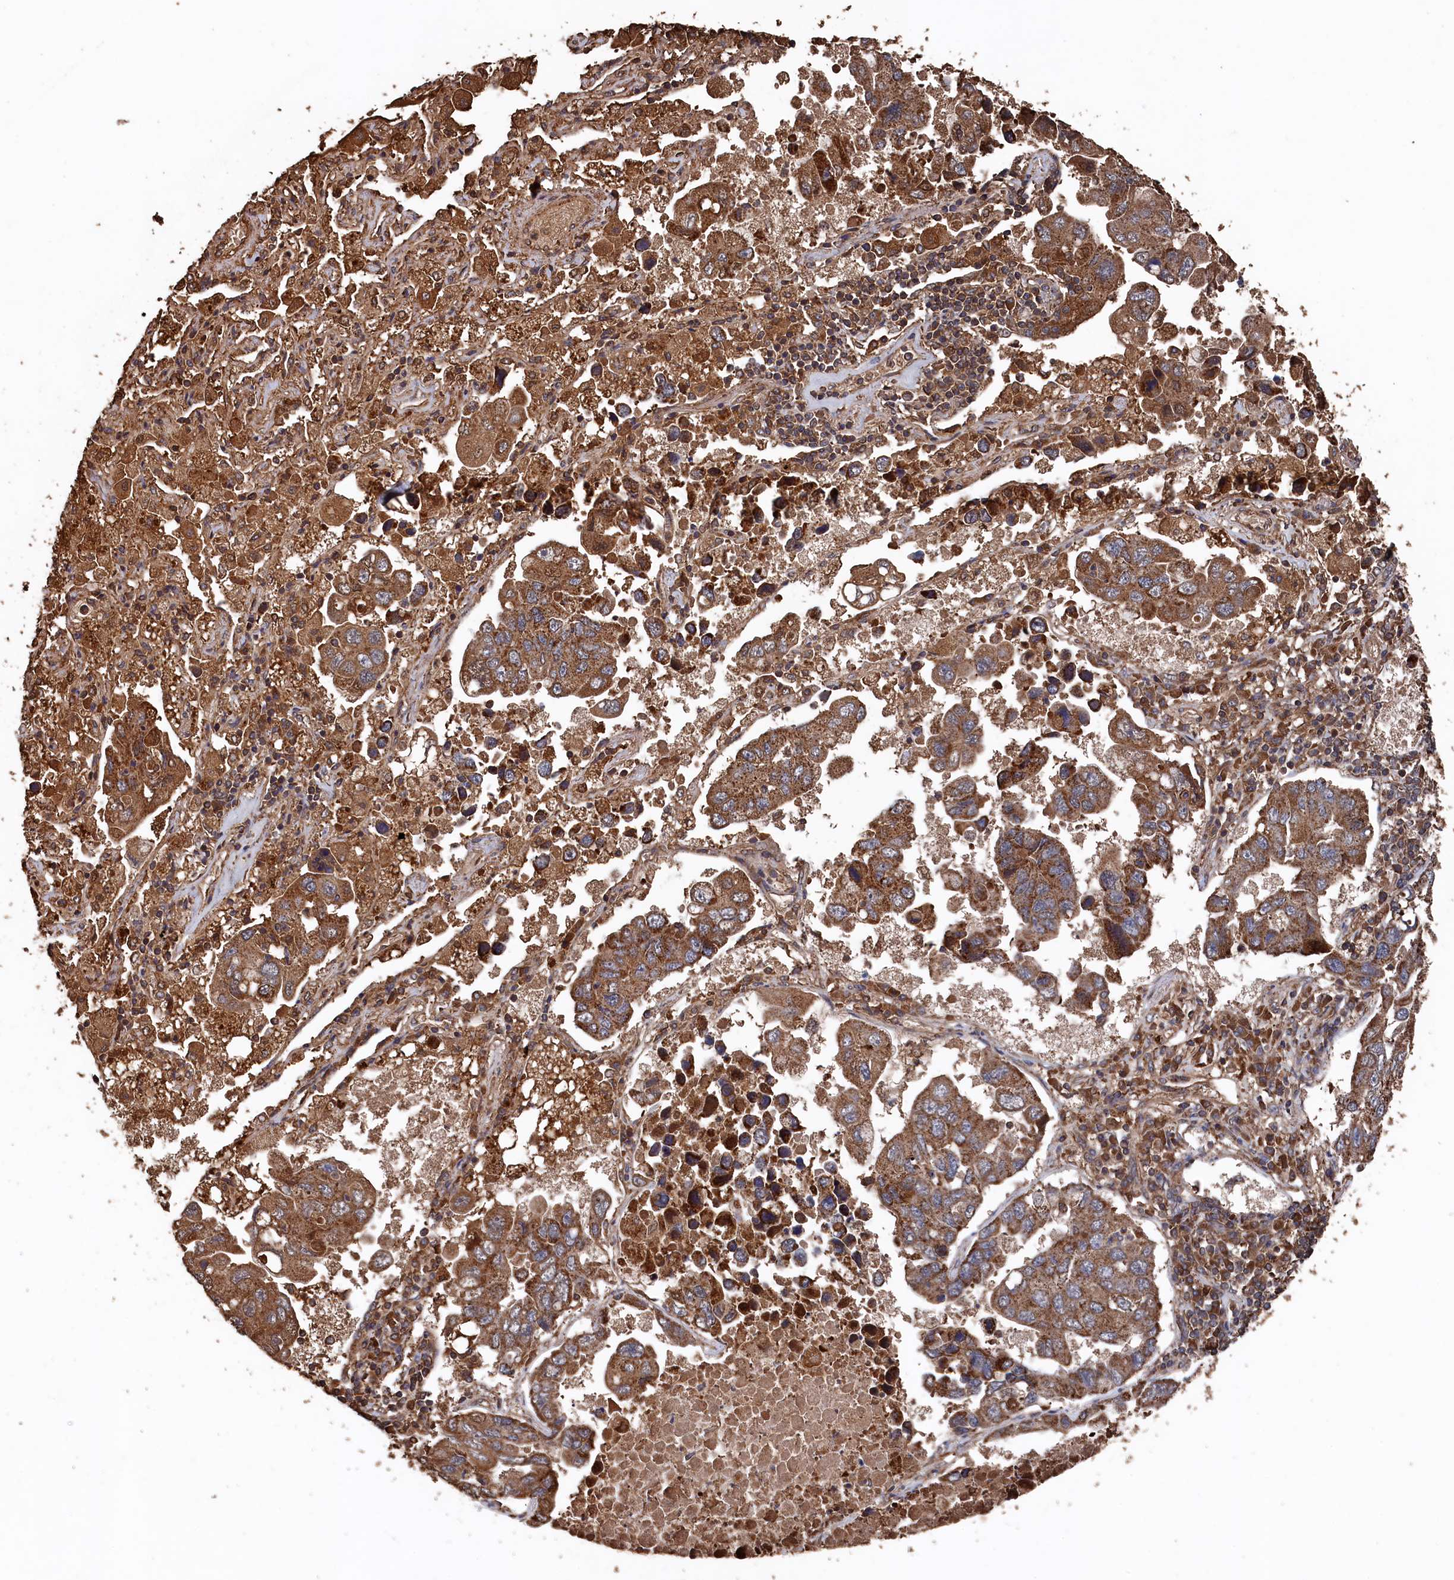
{"staining": {"intensity": "moderate", "quantity": ">75%", "location": "cytoplasmic/membranous"}, "tissue": "lung cancer", "cell_type": "Tumor cells", "image_type": "cancer", "snomed": [{"axis": "morphology", "description": "Adenocarcinoma, NOS"}, {"axis": "topography", "description": "Lung"}], "caption": "An image showing moderate cytoplasmic/membranous expression in approximately >75% of tumor cells in lung cancer (adenocarcinoma), as visualized by brown immunohistochemical staining.", "gene": "SNX33", "patient": {"sex": "male", "age": 64}}